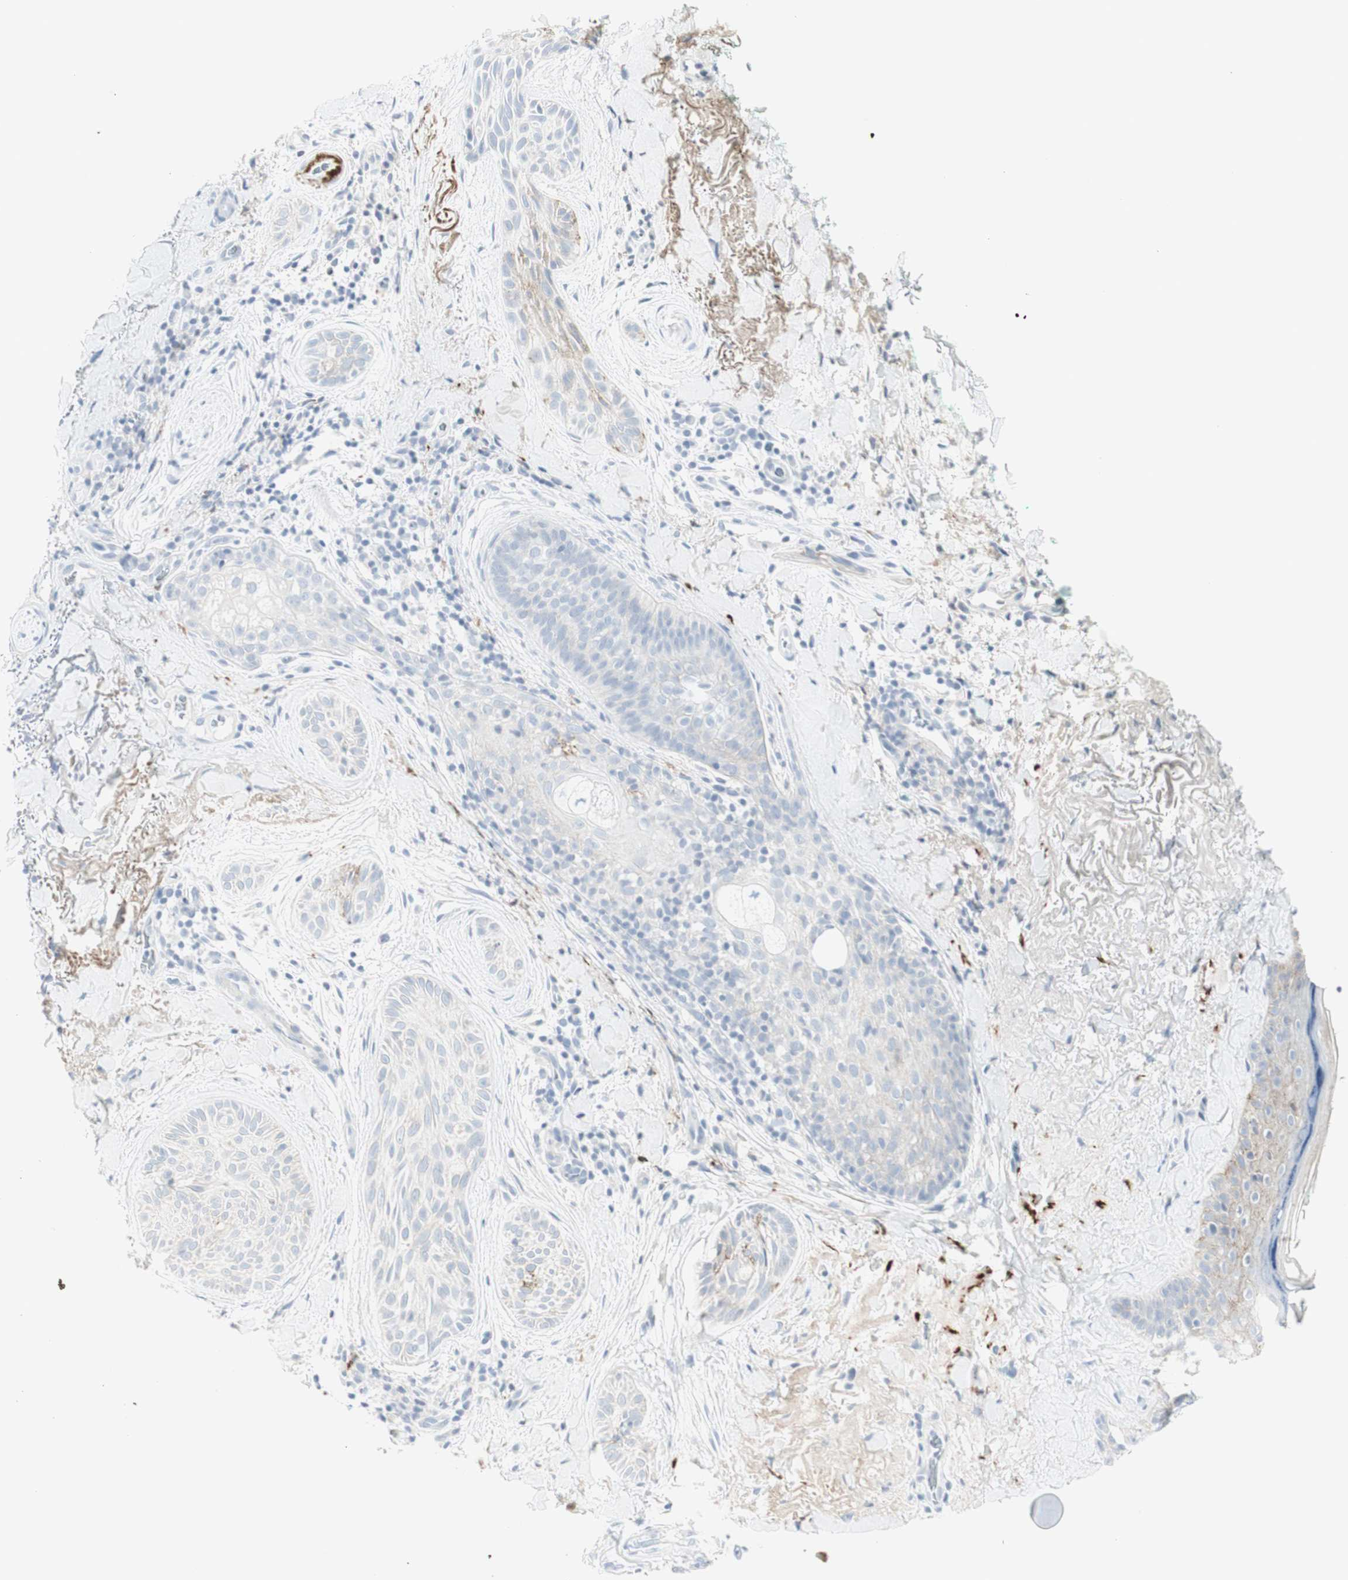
{"staining": {"intensity": "moderate", "quantity": "<25%", "location": "cytoplasmic/membranous"}, "tissue": "skin cancer", "cell_type": "Tumor cells", "image_type": "cancer", "snomed": [{"axis": "morphology", "description": "Normal tissue, NOS"}, {"axis": "morphology", "description": "Basal cell carcinoma"}, {"axis": "topography", "description": "Skin"}], "caption": "Immunohistochemistry (IHC) photomicrograph of neoplastic tissue: human basal cell carcinoma (skin) stained using IHC demonstrates low levels of moderate protein expression localized specifically in the cytoplasmic/membranous of tumor cells, appearing as a cytoplasmic/membranous brown color.", "gene": "MDK", "patient": {"sex": "female", "age": 71}}